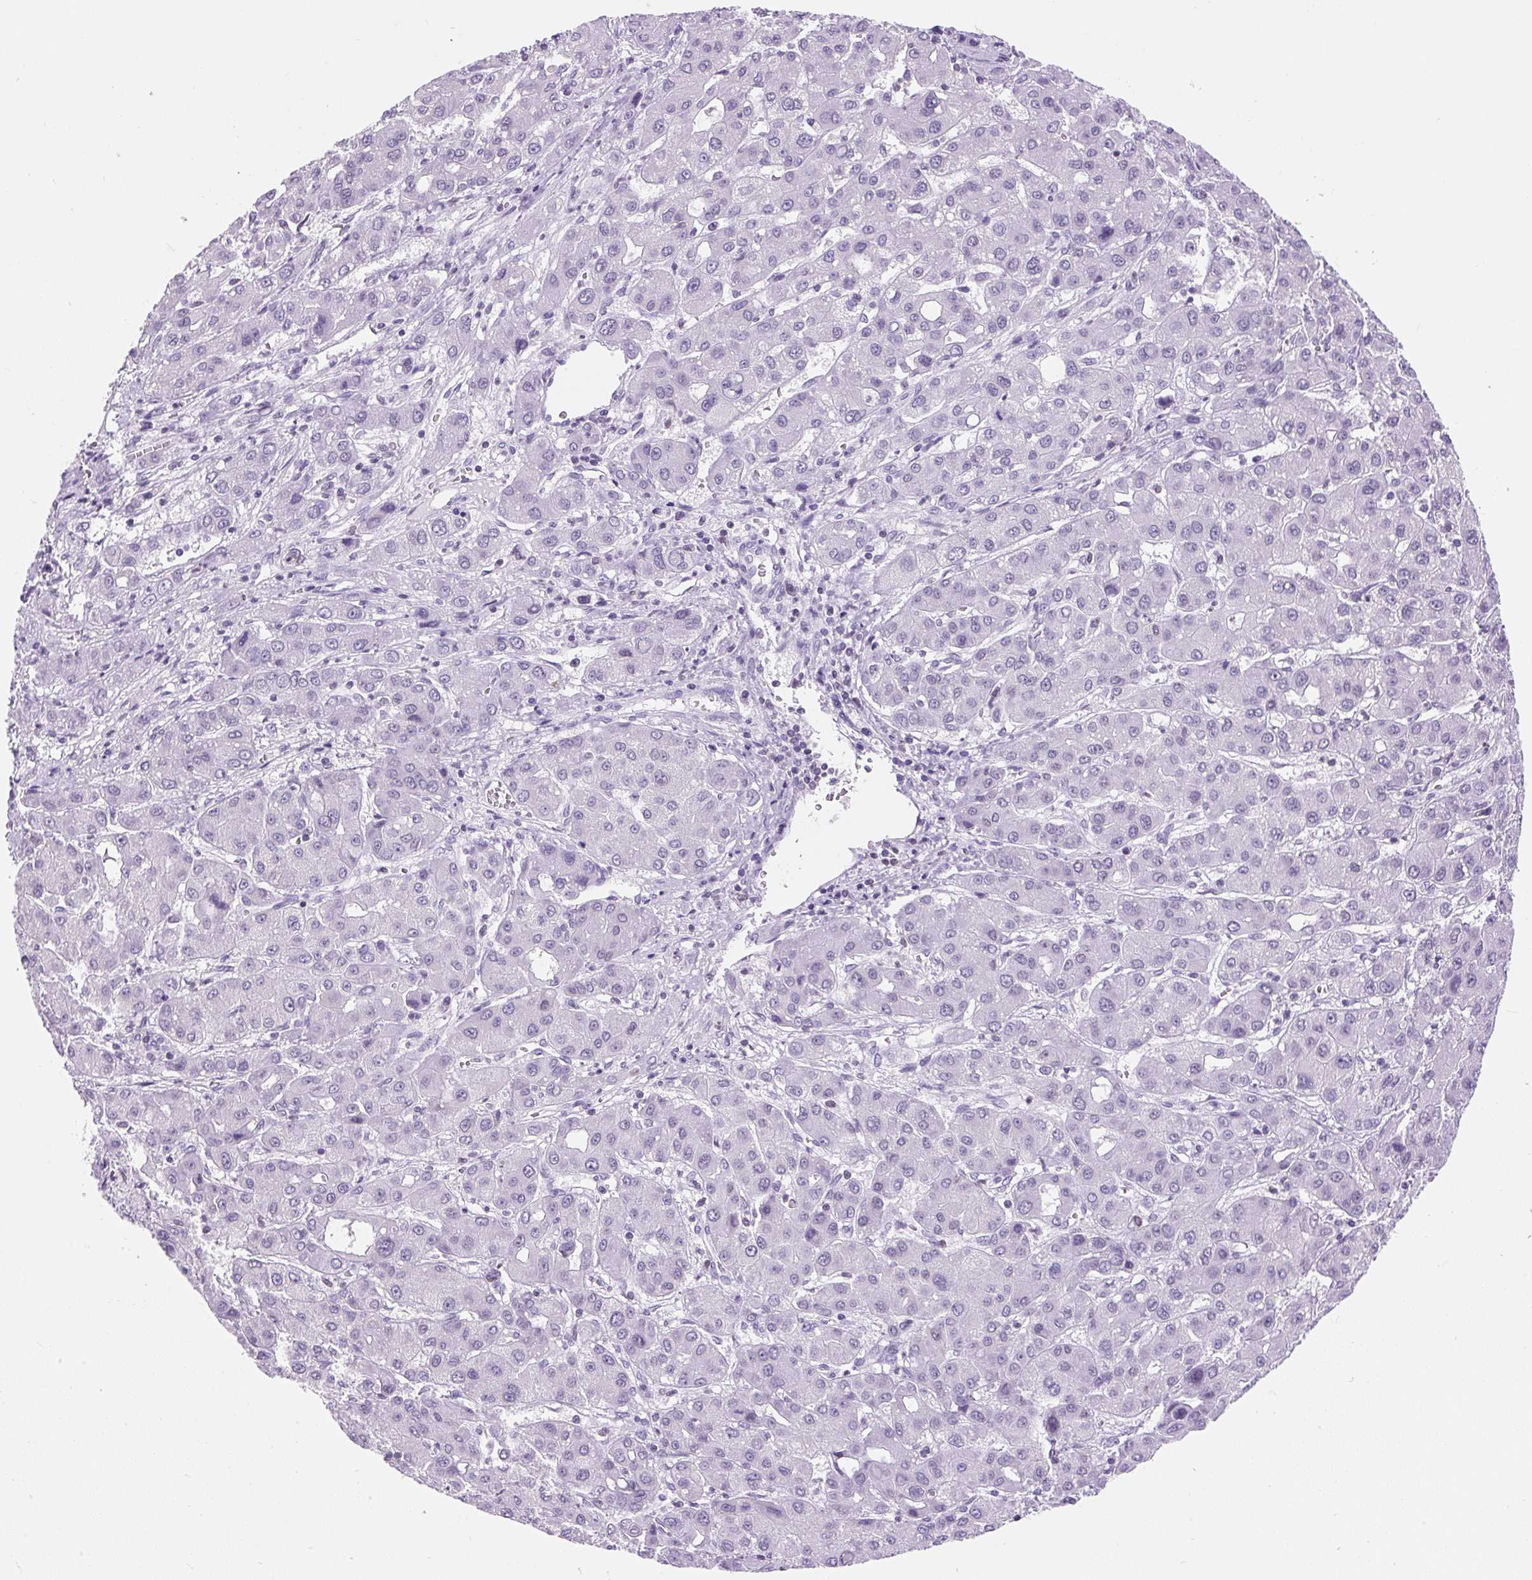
{"staining": {"intensity": "negative", "quantity": "none", "location": "none"}, "tissue": "liver cancer", "cell_type": "Tumor cells", "image_type": "cancer", "snomed": [{"axis": "morphology", "description": "Carcinoma, Hepatocellular, NOS"}, {"axis": "topography", "description": "Liver"}], "caption": "An immunohistochemistry micrograph of hepatocellular carcinoma (liver) is shown. There is no staining in tumor cells of hepatocellular carcinoma (liver).", "gene": "VPREB1", "patient": {"sex": "male", "age": 55}}